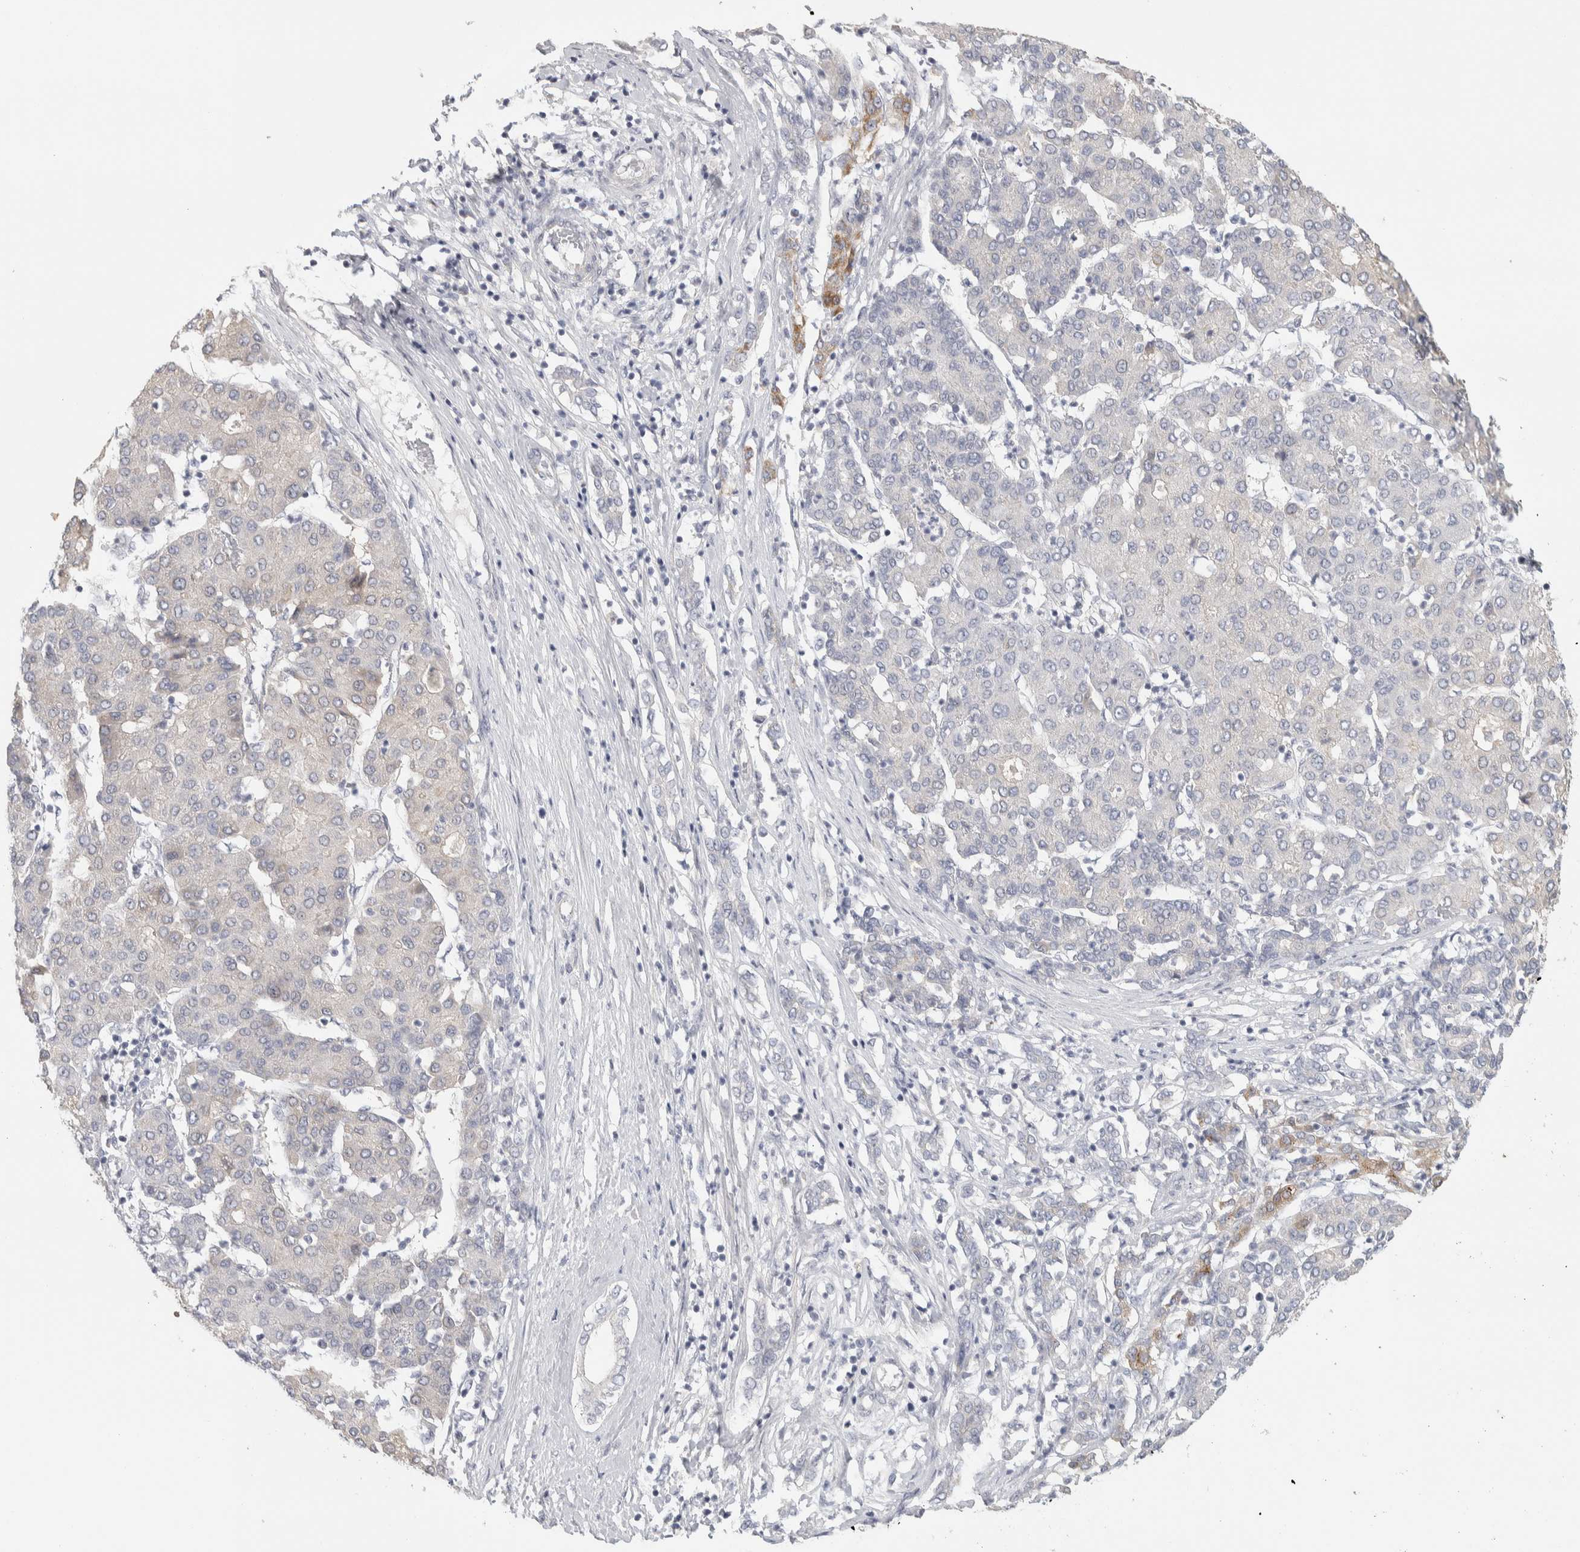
{"staining": {"intensity": "negative", "quantity": "none", "location": "none"}, "tissue": "liver cancer", "cell_type": "Tumor cells", "image_type": "cancer", "snomed": [{"axis": "morphology", "description": "Carcinoma, Hepatocellular, NOS"}, {"axis": "topography", "description": "Liver"}], "caption": "This image is of hepatocellular carcinoma (liver) stained with immunohistochemistry to label a protein in brown with the nuclei are counter-stained blue. There is no positivity in tumor cells. (Brightfield microscopy of DAB (3,3'-diaminobenzidine) IHC at high magnification).", "gene": "DCXR", "patient": {"sex": "male", "age": 65}}